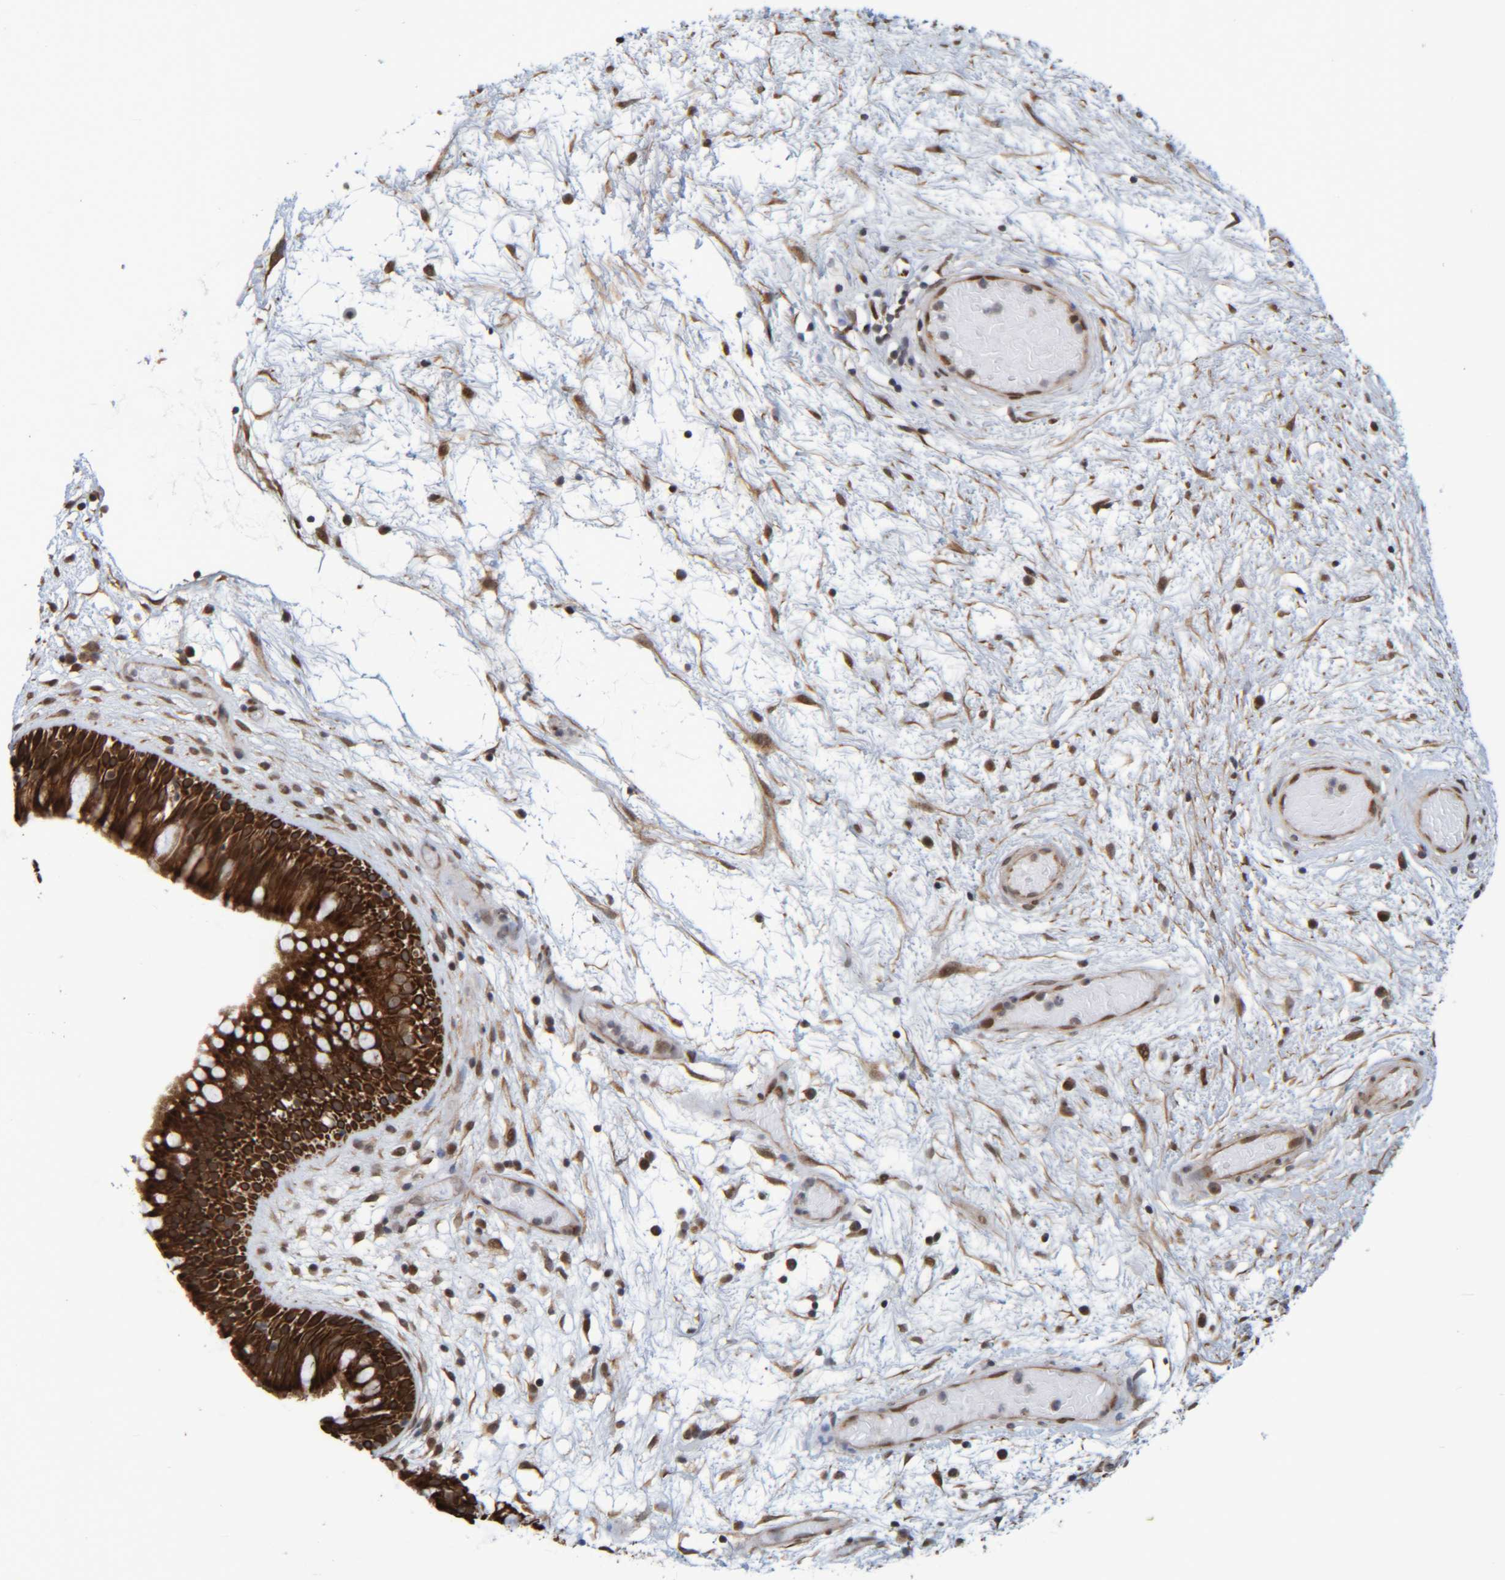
{"staining": {"intensity": "strong", "quantity": ">75%", "location": "cytoplasmic/membranous"}, "tissue": "nasopharynx", "cell_type": "Respiratory epithelial cells", "image_type": "normal", "snomed": [{"axis": "morphology", "description": "Normal tissue, NOS"}, {"axis": "morphology", "description": "Inflammation, NOS"}, {"axis": "topography", "description": "Nasopharynx"}], "caption": "Protein staining of normal nasopharynx demonstrates strong cytoplasmic/membranous staining in approximately >75% of respiratory epithelial cells.", "gene": "CCDC57", "patient": {"sex": "male", "age": 48}}